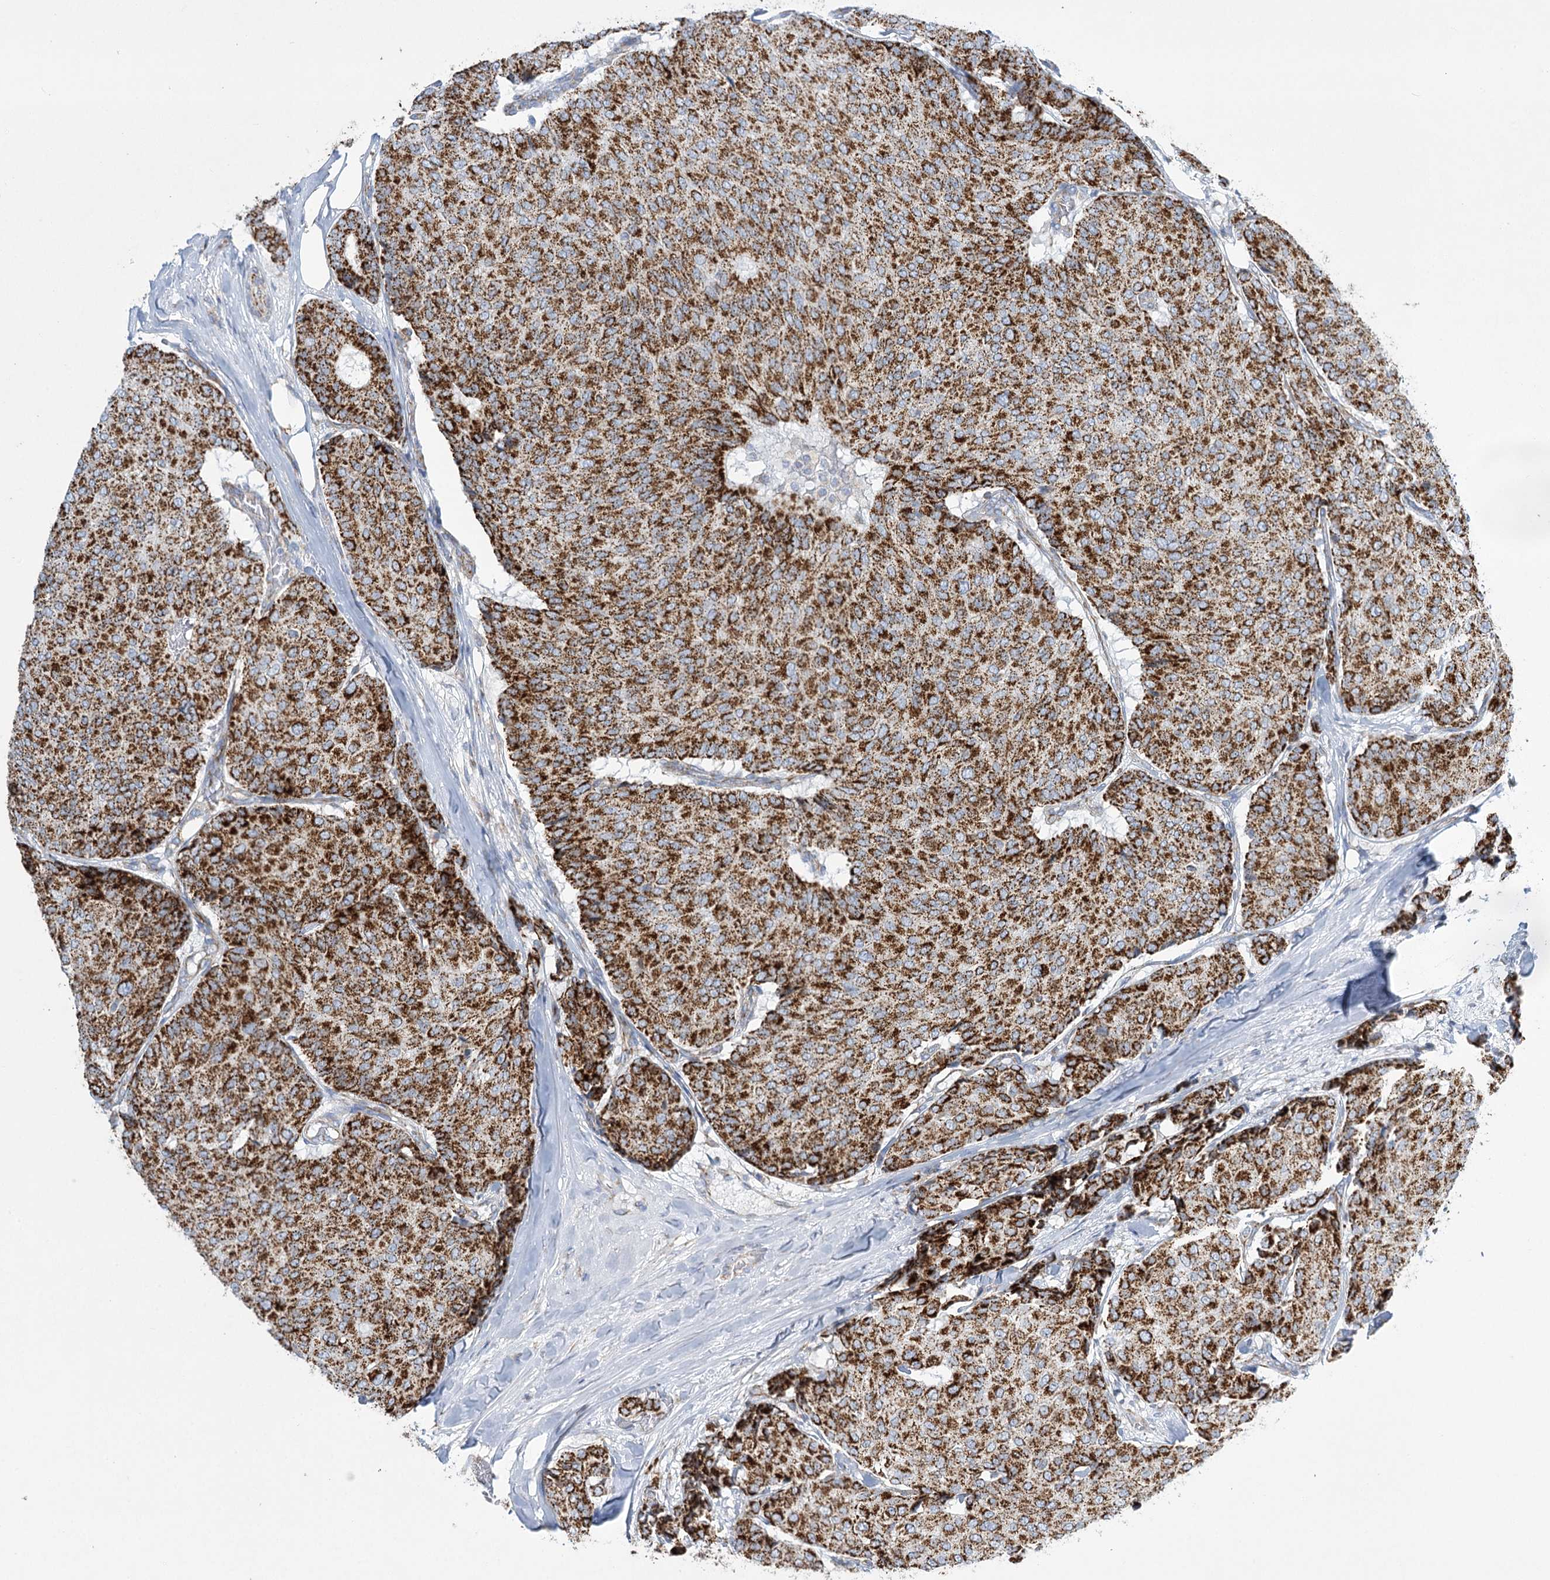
{"staining": {"intensity": "strong", "quantity": ">75%", "location": "cytoplasmic/membranous"}, "tissue": "breast cancer", "cell_type": "Tumor cells", "image_type": "cancer", "snomed": [{"axis": "morphology", "description": "Duct carcinoma"}, {"axis": "topography", "description": "Breast"}], "caption": "Approximately >75% of tumor cells in human infiltrating ductal carcinoma (breast) reveal strong cytoplasmic/membranous protein positivity as visualized by brown immunohistochemical staining.", "gene": "DHTKD1", "patient": {"sex": "female", "age": 75}}